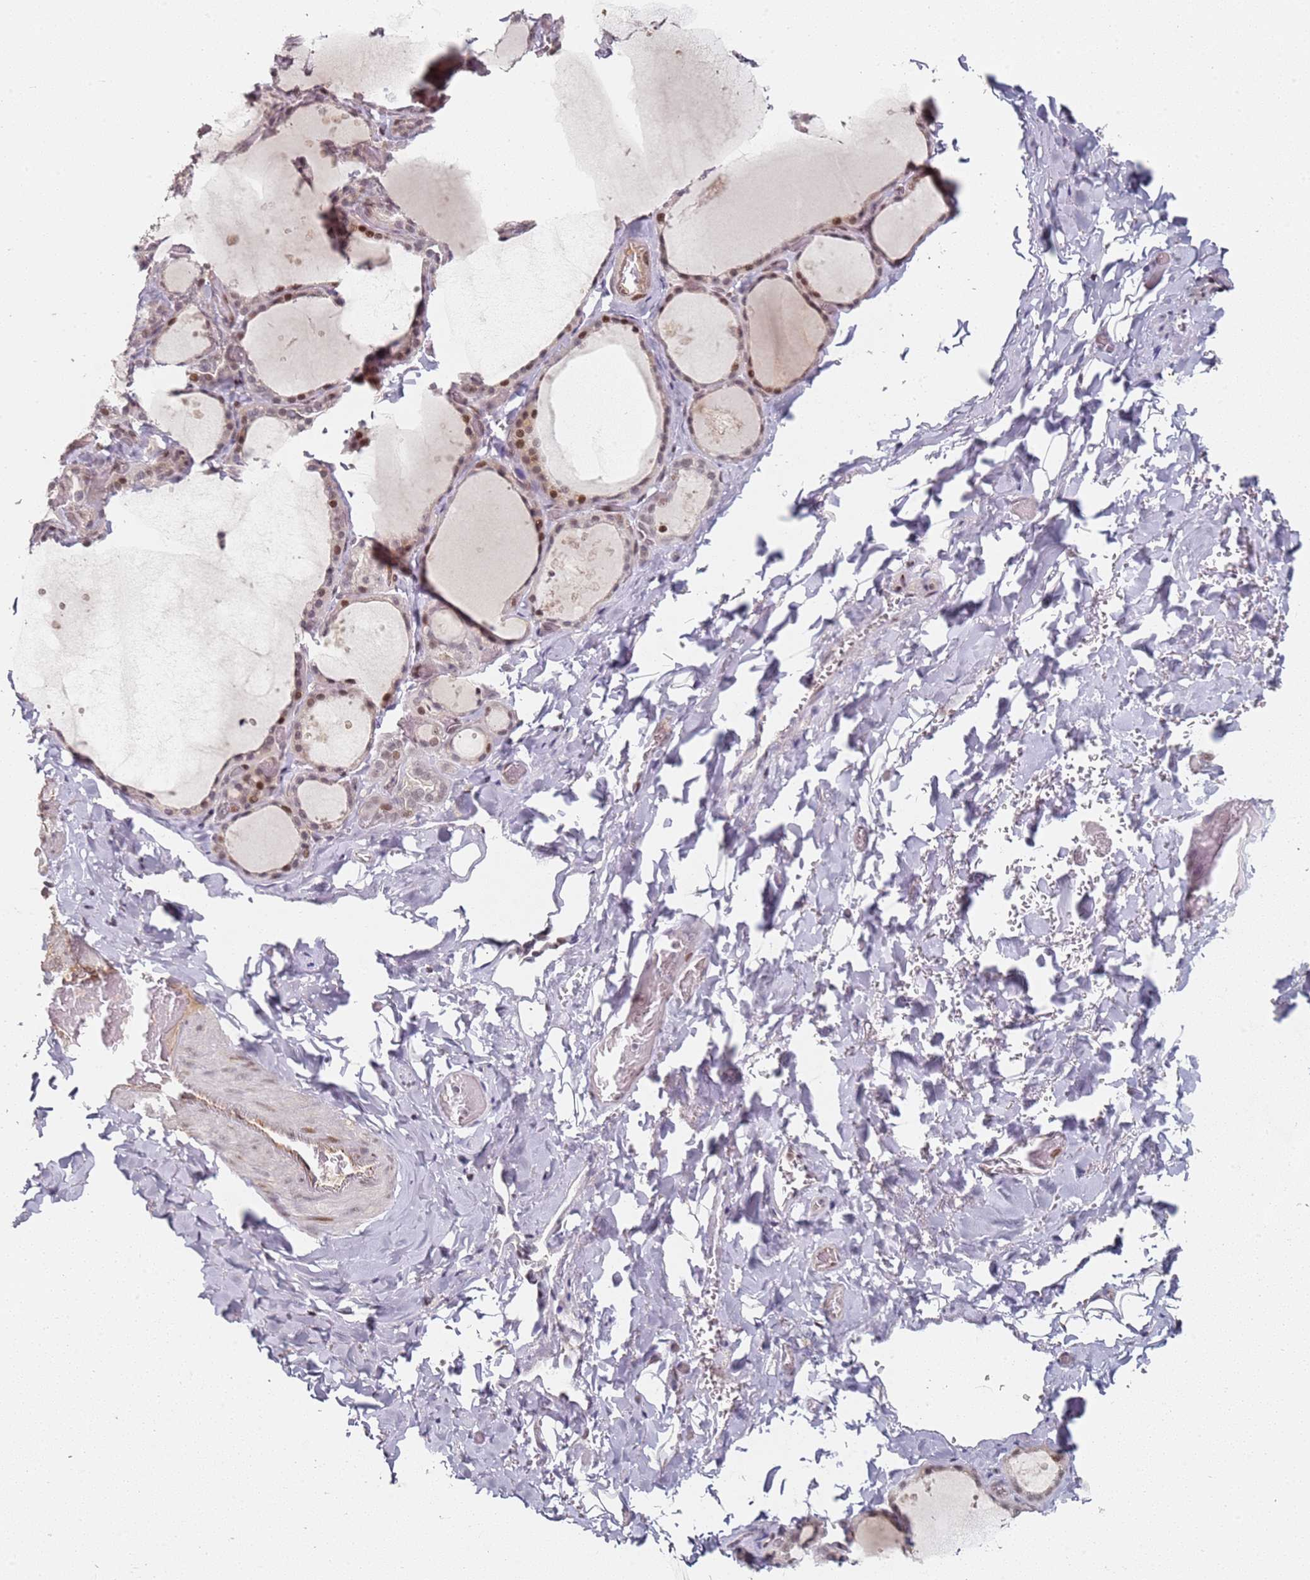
{"staining": {"intensity": "strong", "quantity": "25%-75%", "location": "nuclear"}, "tissue": "thyroid gland", "cell_type": "Glandular cells", "image_type": "normal", "snomed": [{"axis": "morphology", "description": "Normal tissue, NOS"}, {"axis": "topography", "description": "Thyroid gland"}], "caption": "This image demonstrates immunohistochemistry (IHC) staining of unremarkable human thyroid gland, with high strong nuclear expression in about 25%-75% of glandular cells.", "gene": "ATF6B", "patient": {"sex": "female", "age": 44}}